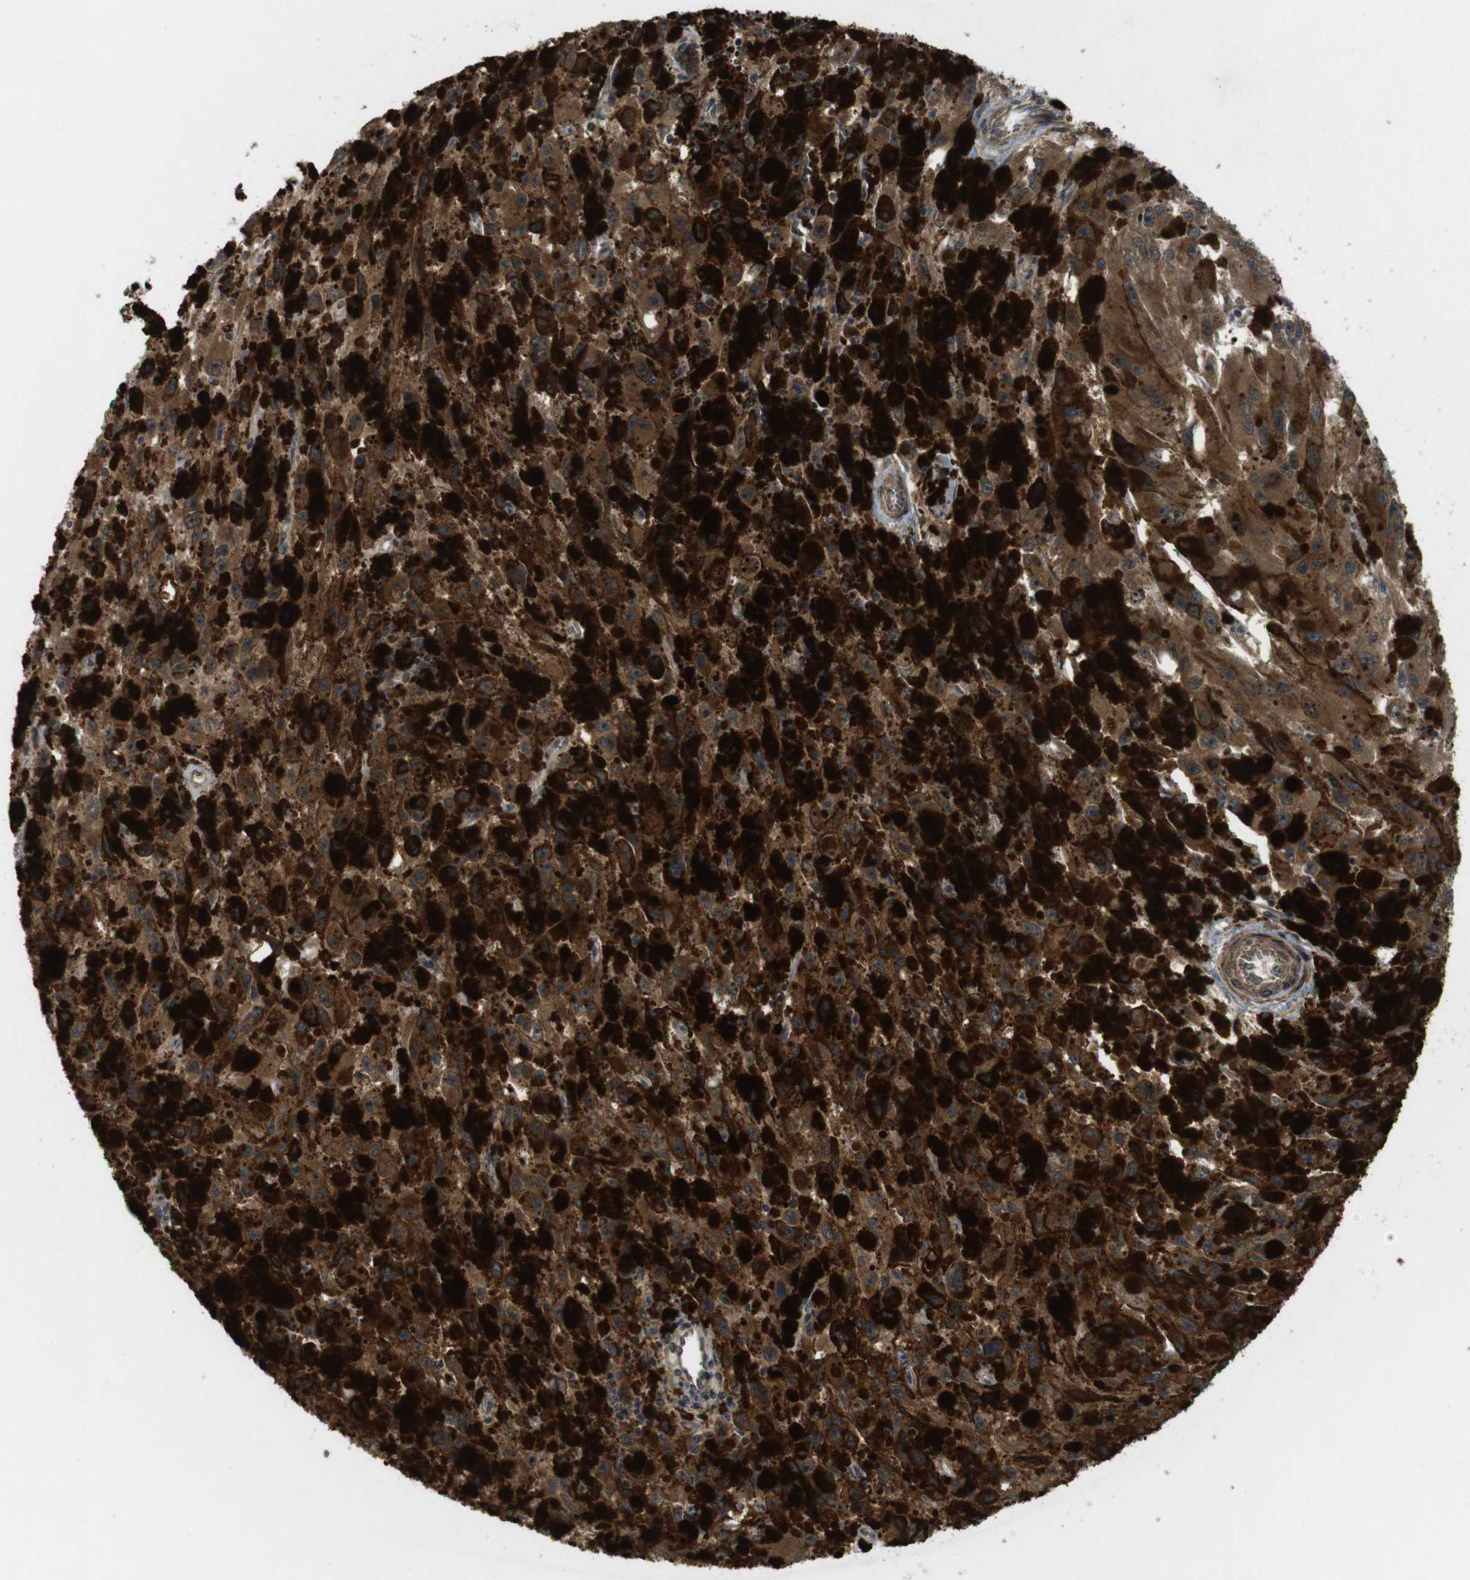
{"staining": {"intensity": "moderate", "quantity": ">75%", "location": "cytoplasmic/membranous"}, "tissue": "melanoma", "cell_type": "Tumor cells", "image_type": "cancer", "snomed": [{"axis": "morphology", "description": "Malignant melanoma, NOS"}, {"axis": "topography", "description": "Skin"}], "caption": "An image showing moderate cytoplasmic/membranous positivity in approximately >75% of tumor cells in malignant melanoma, as visualized by brown immunohistochemical staining.", "gene": "NFKBIE", "patient": {"sex": "female", "age": 104}}